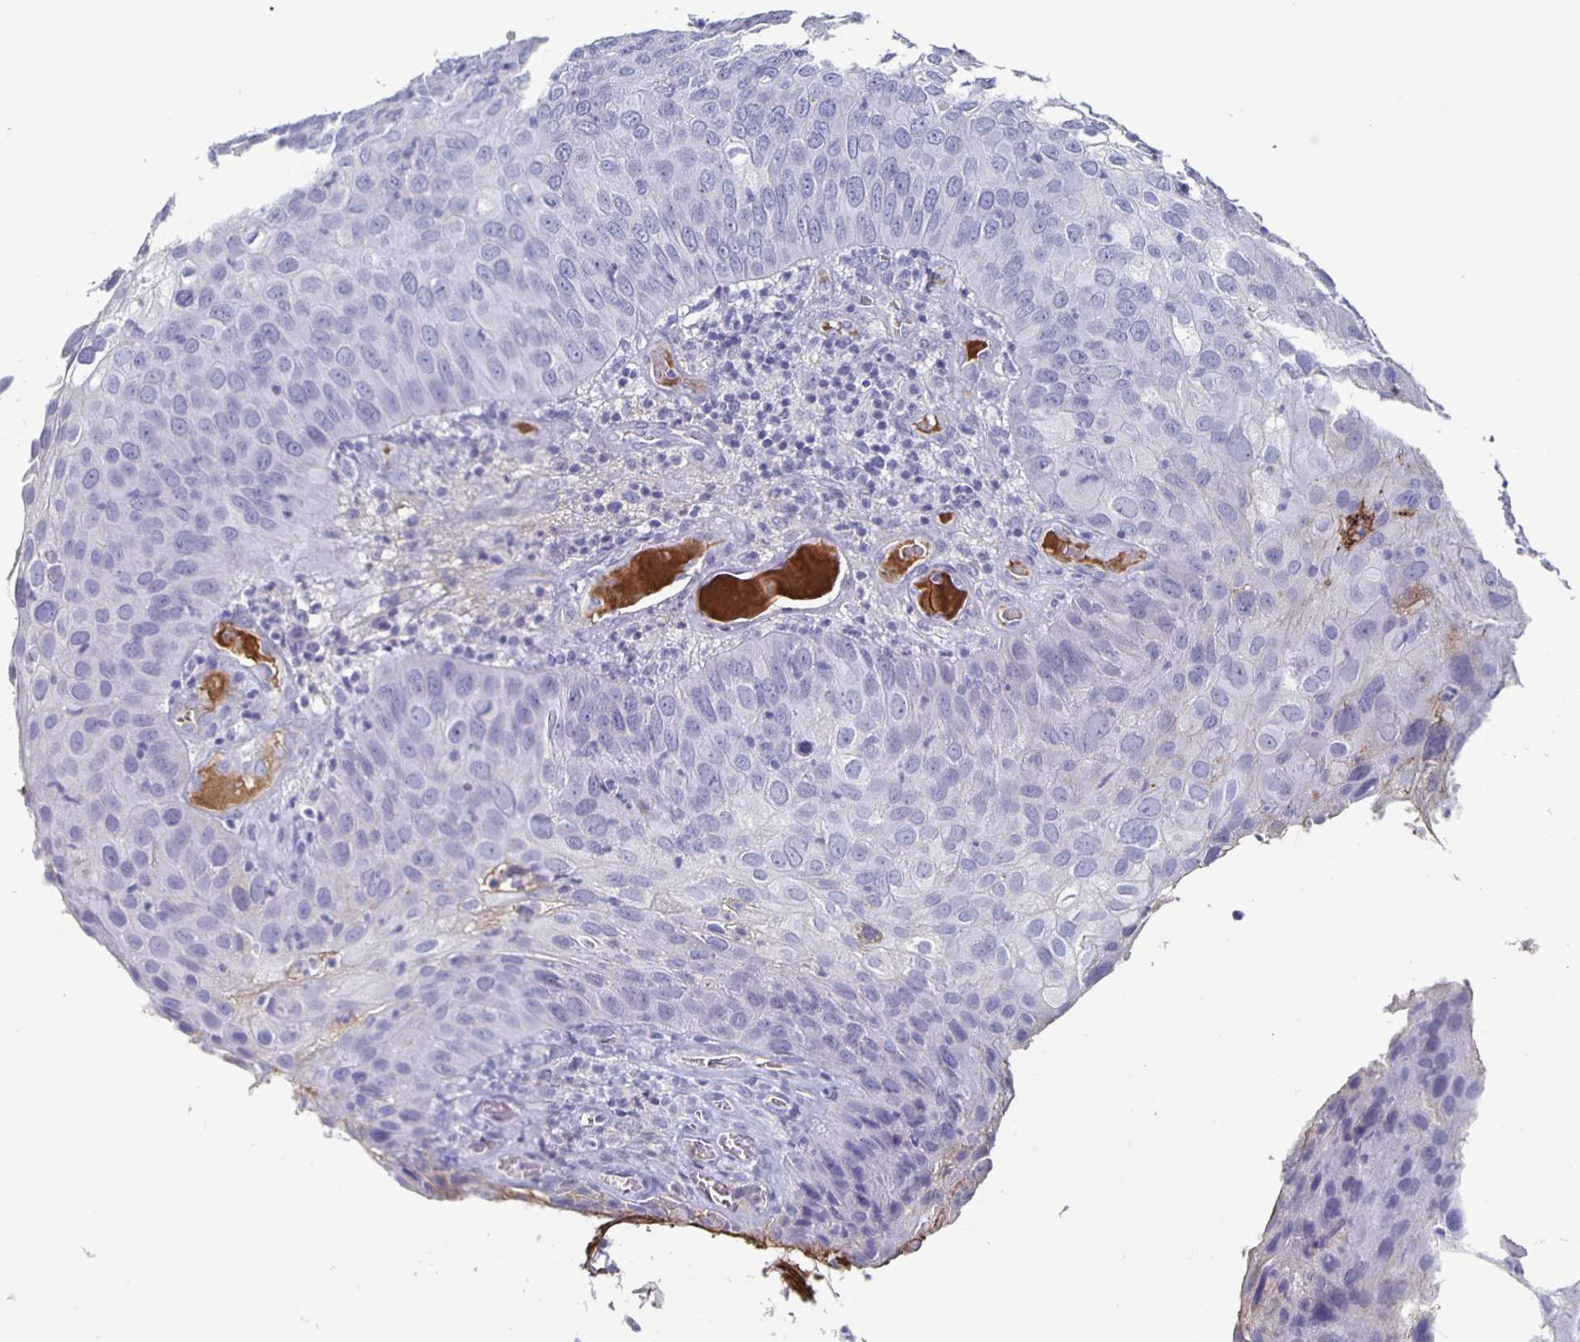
{"staining": {"intensity": "negative", "quantity": "none", "location": "none"}, "tissue": "skin cancer", "cell_type": "Tumor cells", "image_type": "cancer", "snomed": [{"axis": "morphology", "description": "Squamous cell carcinoma, NOS"}, {"axis": "topography", "description": "Skin"}], "caption": "There is no significant staining in tumor cells of squamous cell carcinoma (skin).", "gene": "FGA", "patient": {"sex": "male", "age": 87}}